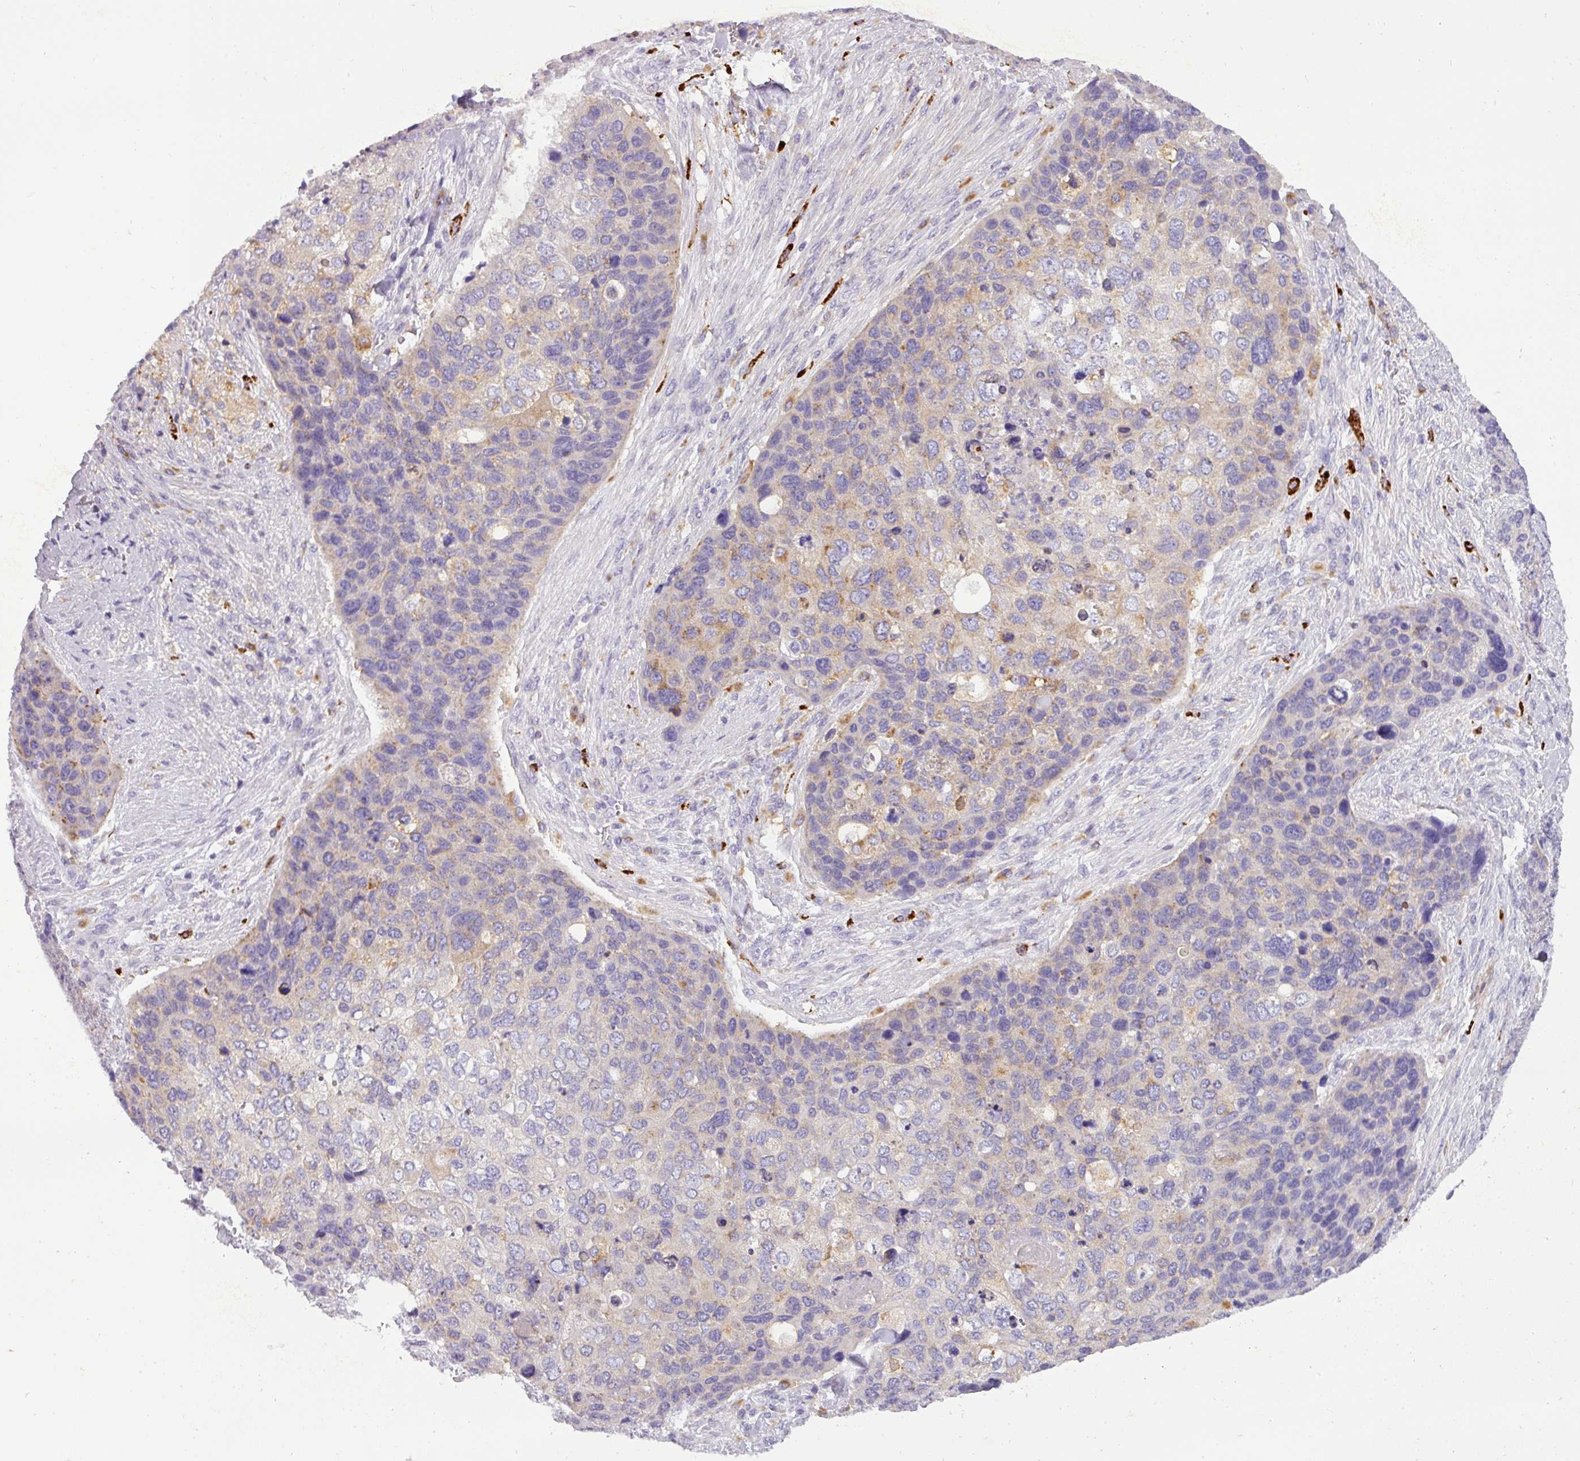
{"staining": {"intensity": "weak", "quantity": "<25%", "location": "cytoplasmic/membranous"}, "tissue": "skin cancer", "cell_type": "Tumor cells", "image_type": "cancer", "snomed": [{"axis": "morphology", "description": "Basal cell carcinoma"}, {"axis": "topography", "description": "Skin"}], "caption": "Tumor cells show no significant protein expression in skin cancer.", "gene": "ATP6V1D", "patient": {"sex": "female", "age": 74}}